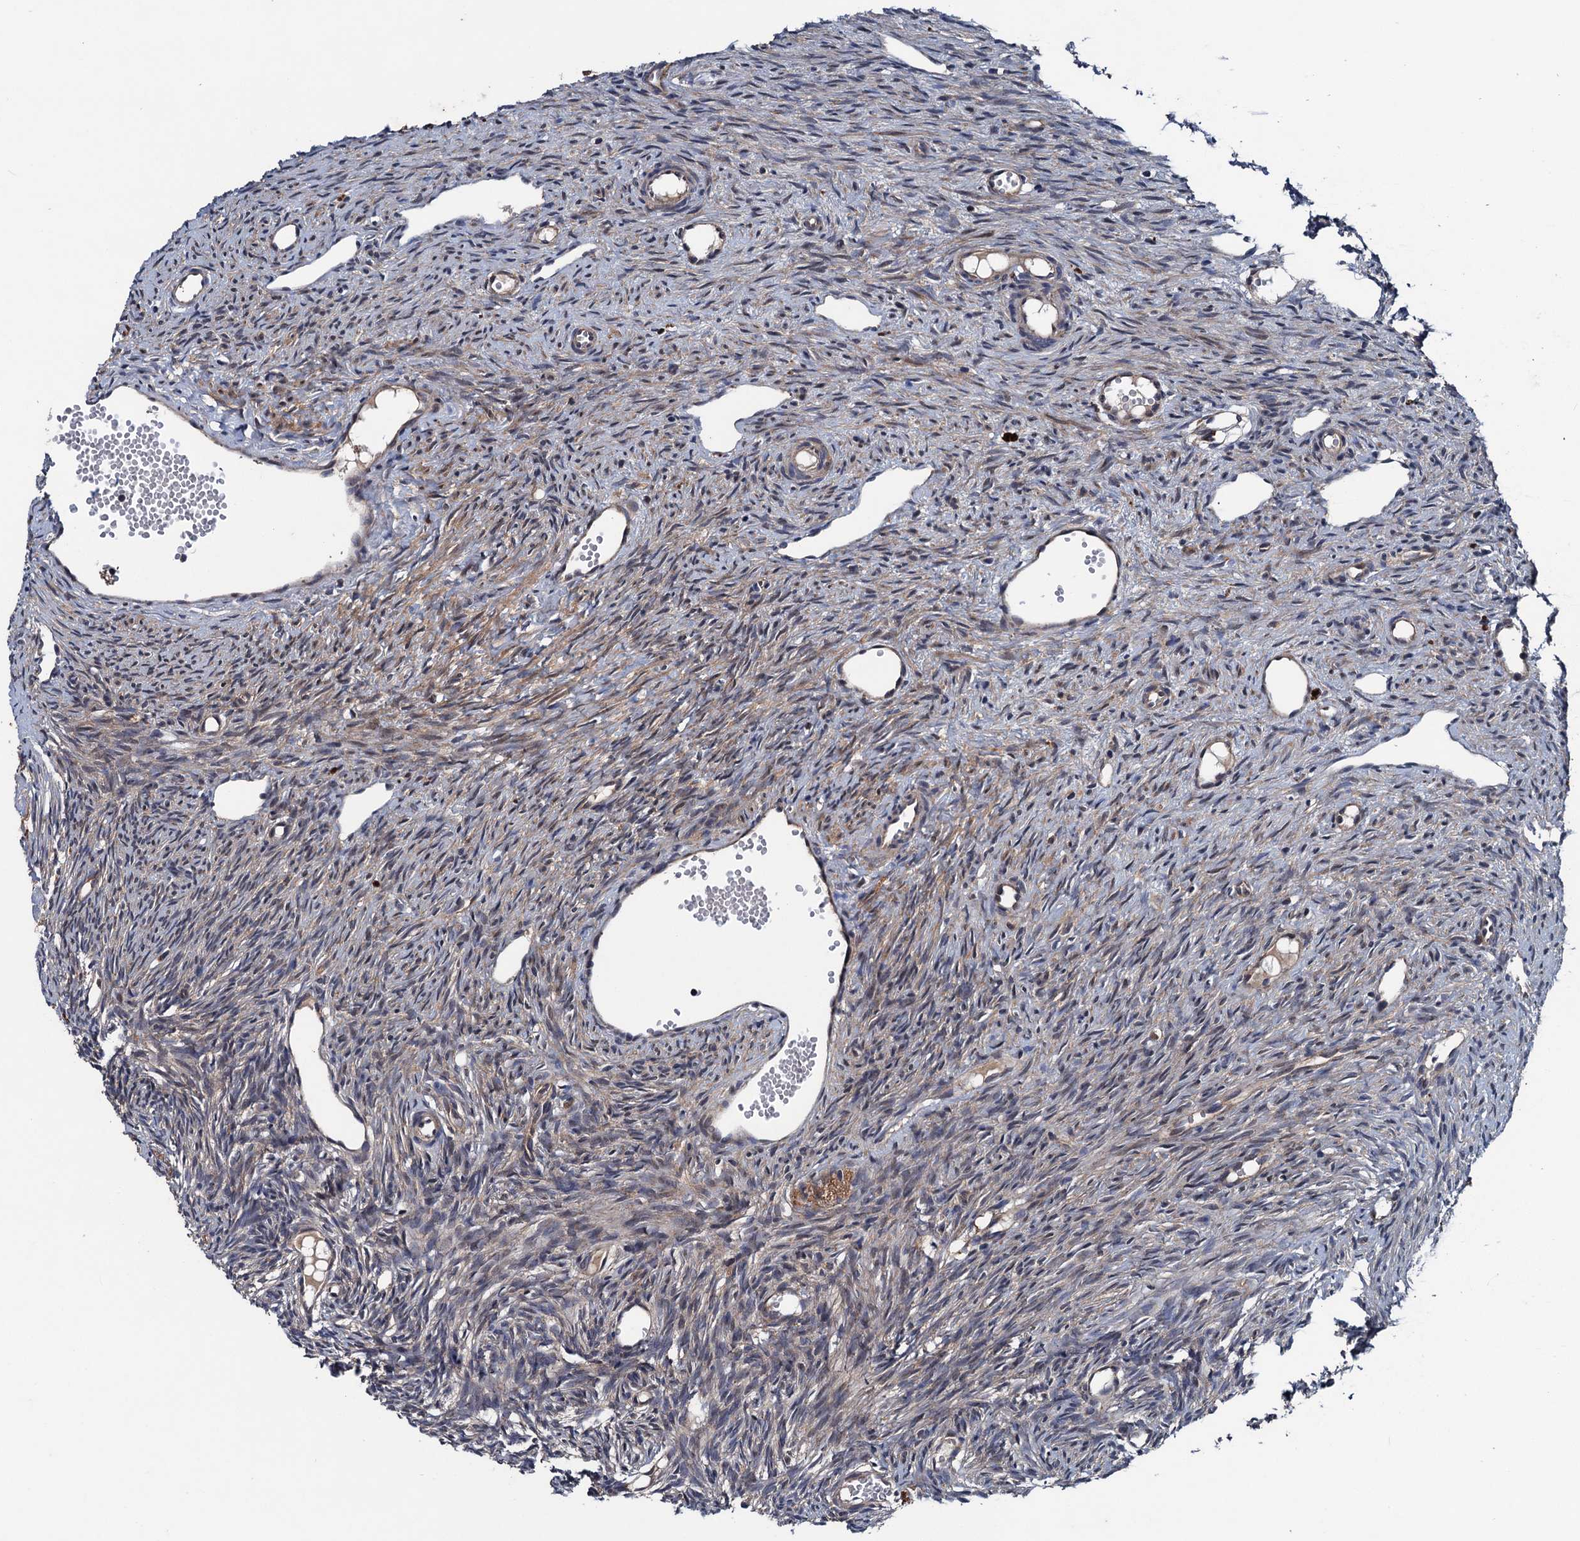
{"staining": {"intensity": "strong", "quantity": ">75%", "location": "cytoplasmic/membranous"}, "tissue": "ovary", "cell_type": "Follicle cells", "image_type": "normal", "snomed": [{"axis": "morphology", "description": "Normal tissue, NOS"}, {"axis": "topography", "description": "Ovary"}], "caption": "The histopathology image reveals a brown stain indicating the presence of a protein in the cytoplasmic/membranous of follicle cells in ovary. The protein of interest is stained brown, and the nuclei are stained in blue (DAB (3,3'-diaminobenzidine) IHC with brightfield microscopy, high magnification).", "gene": "BLTP3B", "patient": {"sex": "female", "age": 51}}